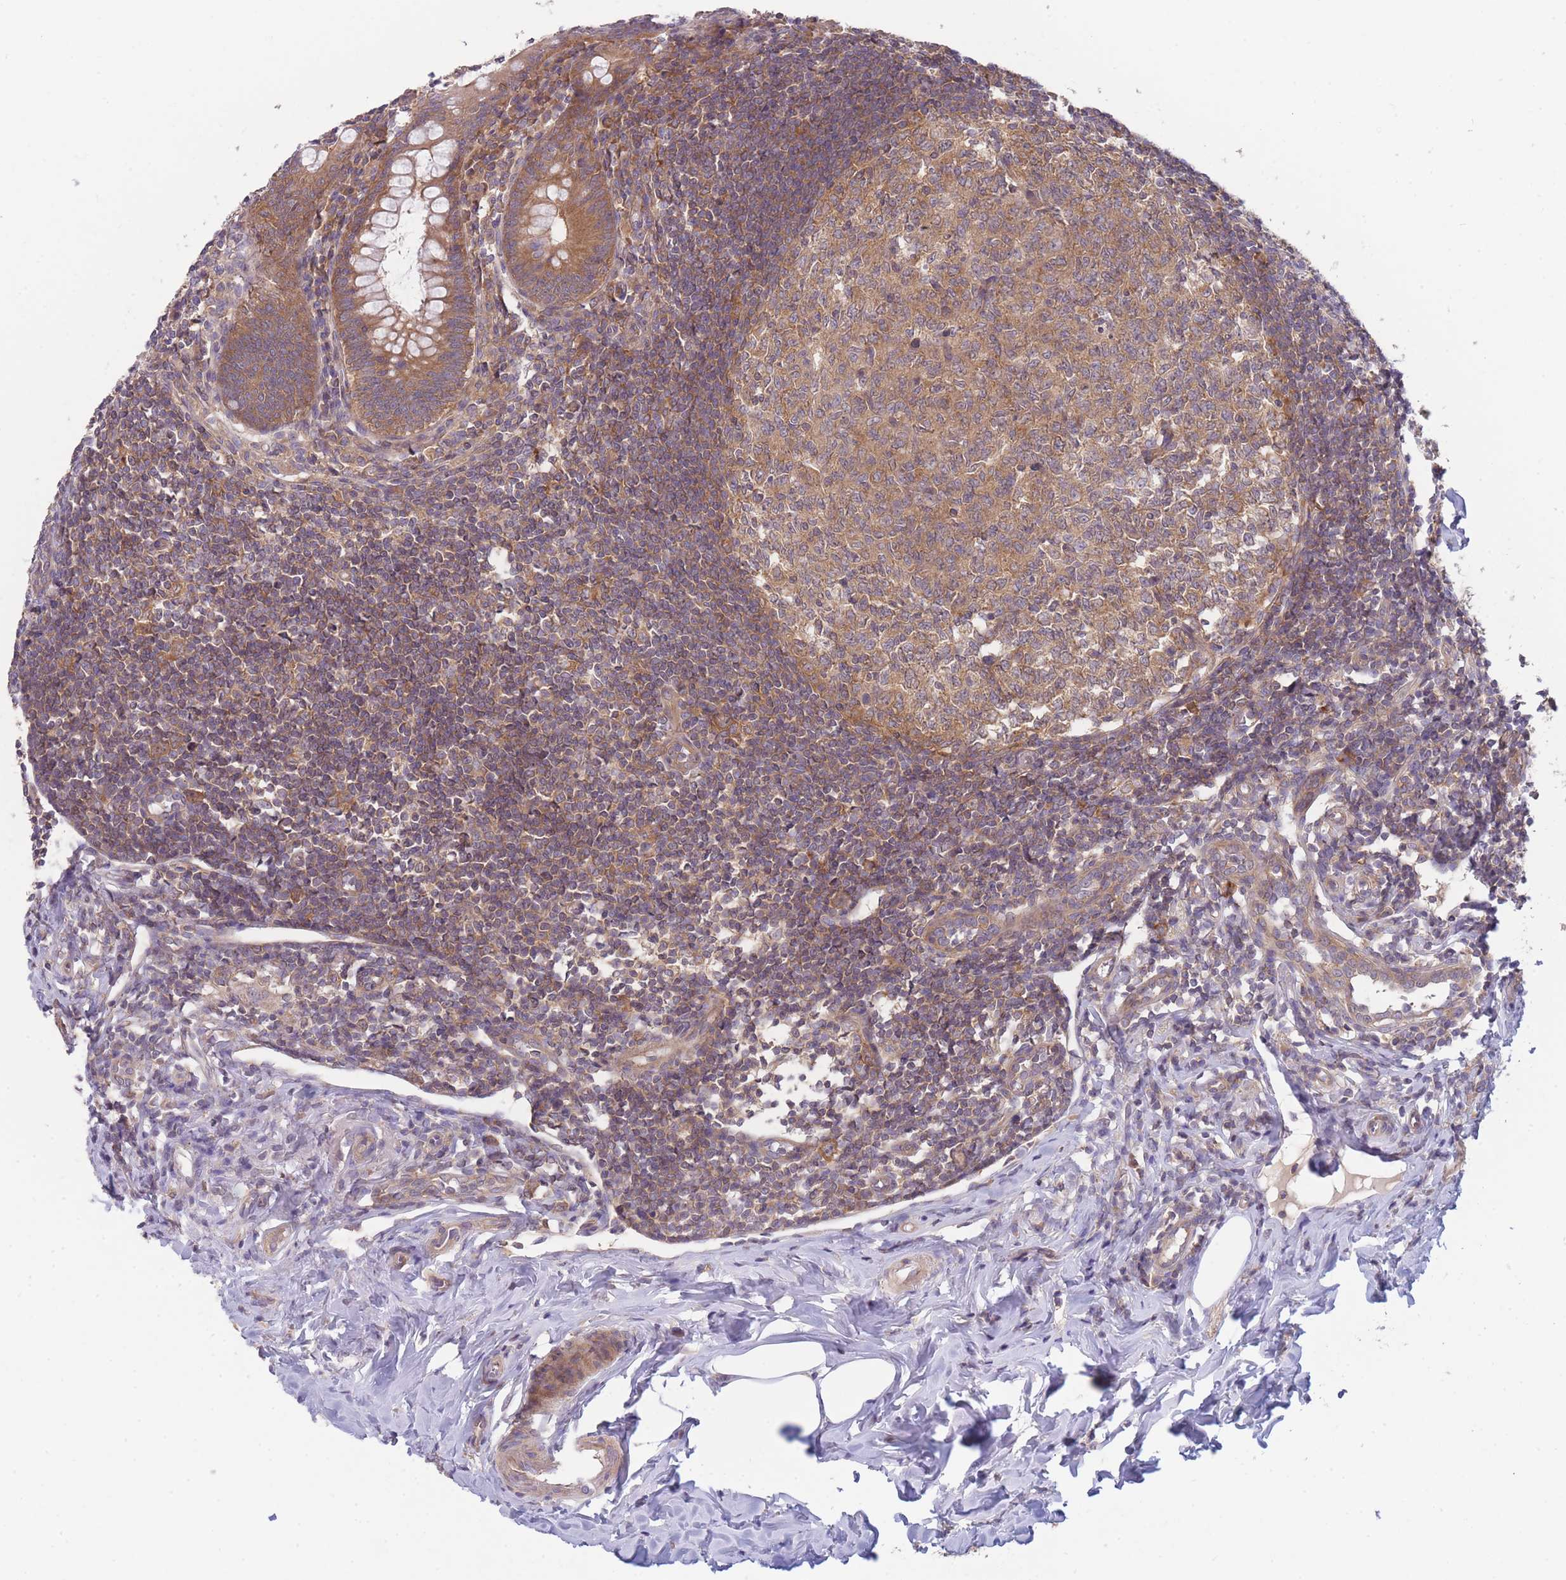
{"staining": {"intensity": "moderate", "quantity": ">75%", "location": "cytoplasmic/membranous"}, "tissue": "appendix", "cell_type": "Glandular cells", "image_type": "normal", "snomed": [{"axis": "morphology", "description": "Normal tissue, NOS"}, {"axis": "topography", "description": "Appendix"}], "caption": "Immunohistochemical staining of benign human appendix shows moderate cytoplasmic/membranous protein positivity in about >75% of glandular cells. (brown staining indicates protein expression, while blue staining denotes nuclei).", "gene": "PFDN6", "patient": {"sex": "female", "age": 33}}